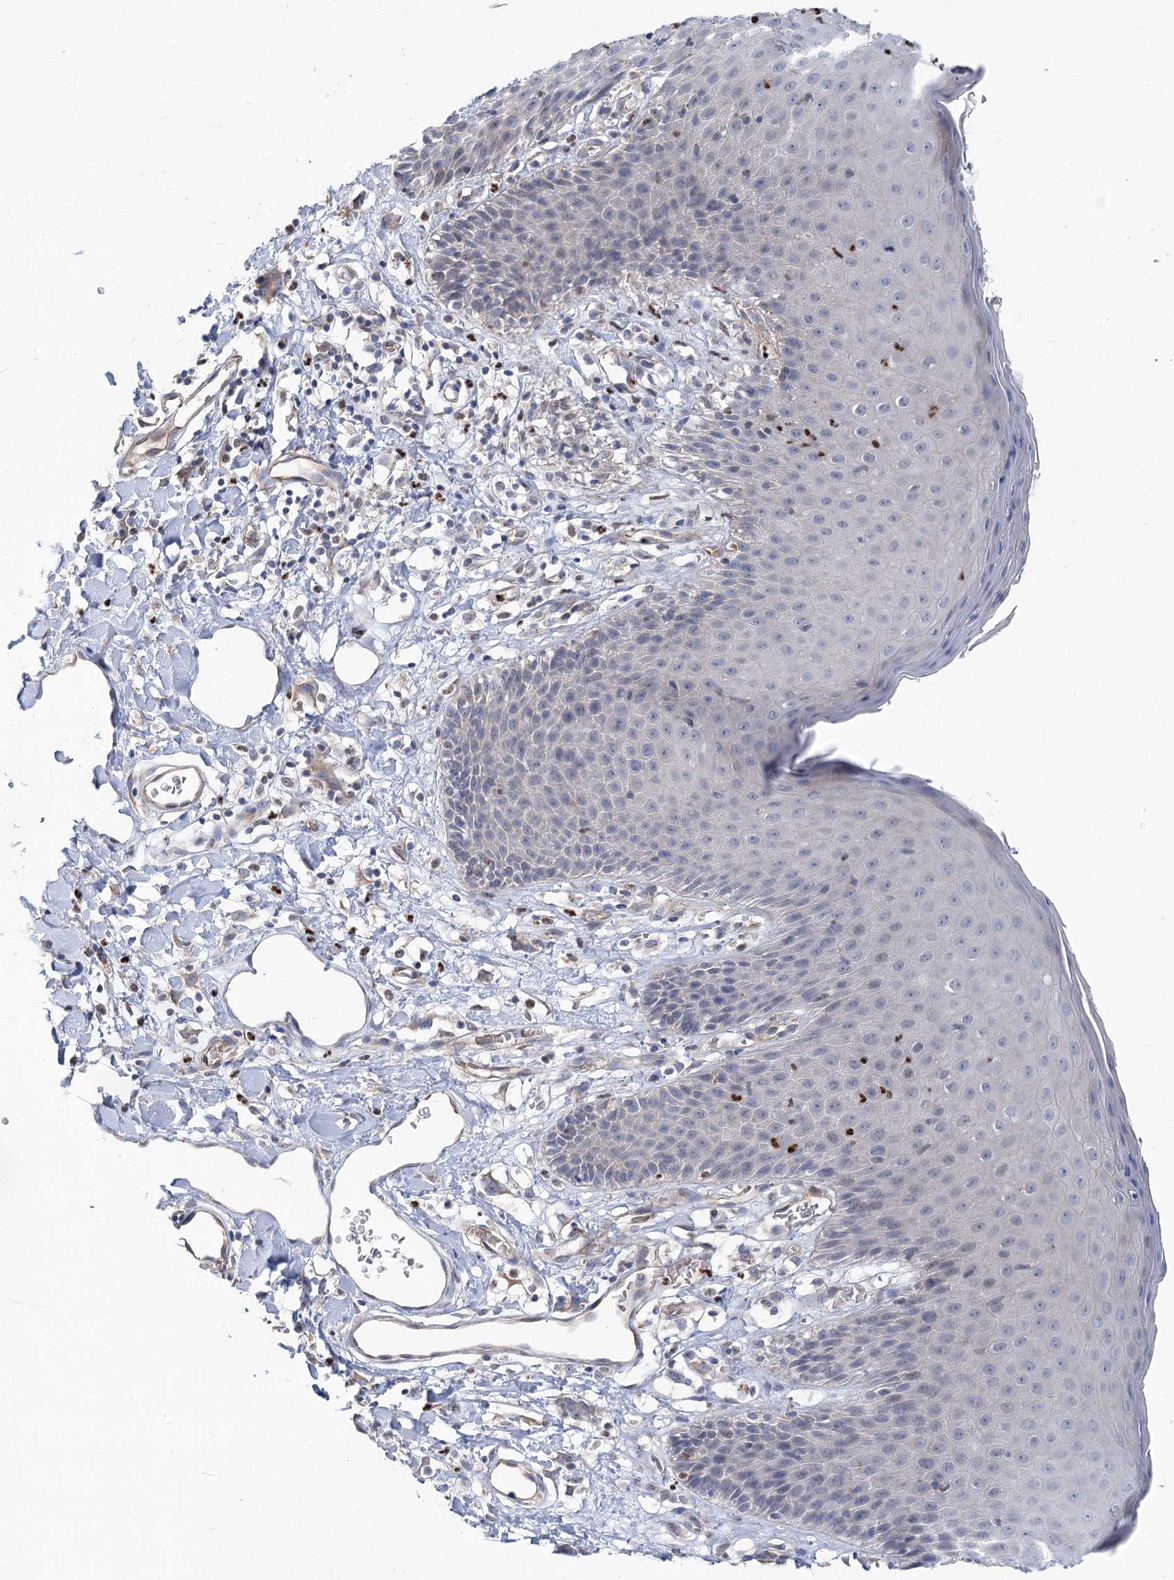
{"staining": {"intensity": "weak", "quantity": "<25%", "location": "cytoplasmic/membranous"}, "tissue": "skin", "cell_type": "Epidermal cells", "image_type": "normal", "snomed": [{"axis": "morphology", "description": "Normal tissue, NOS"}, {"axis": "topography", "description": "Vulva"}], "caption": "Immunohistochemistry micrograph of unremarkable skin: human skin stained with DAB displays no significant protein staining in epidermal cells.", "gene": "THAP6", "patient": {"sex": "female", "age": 68}}